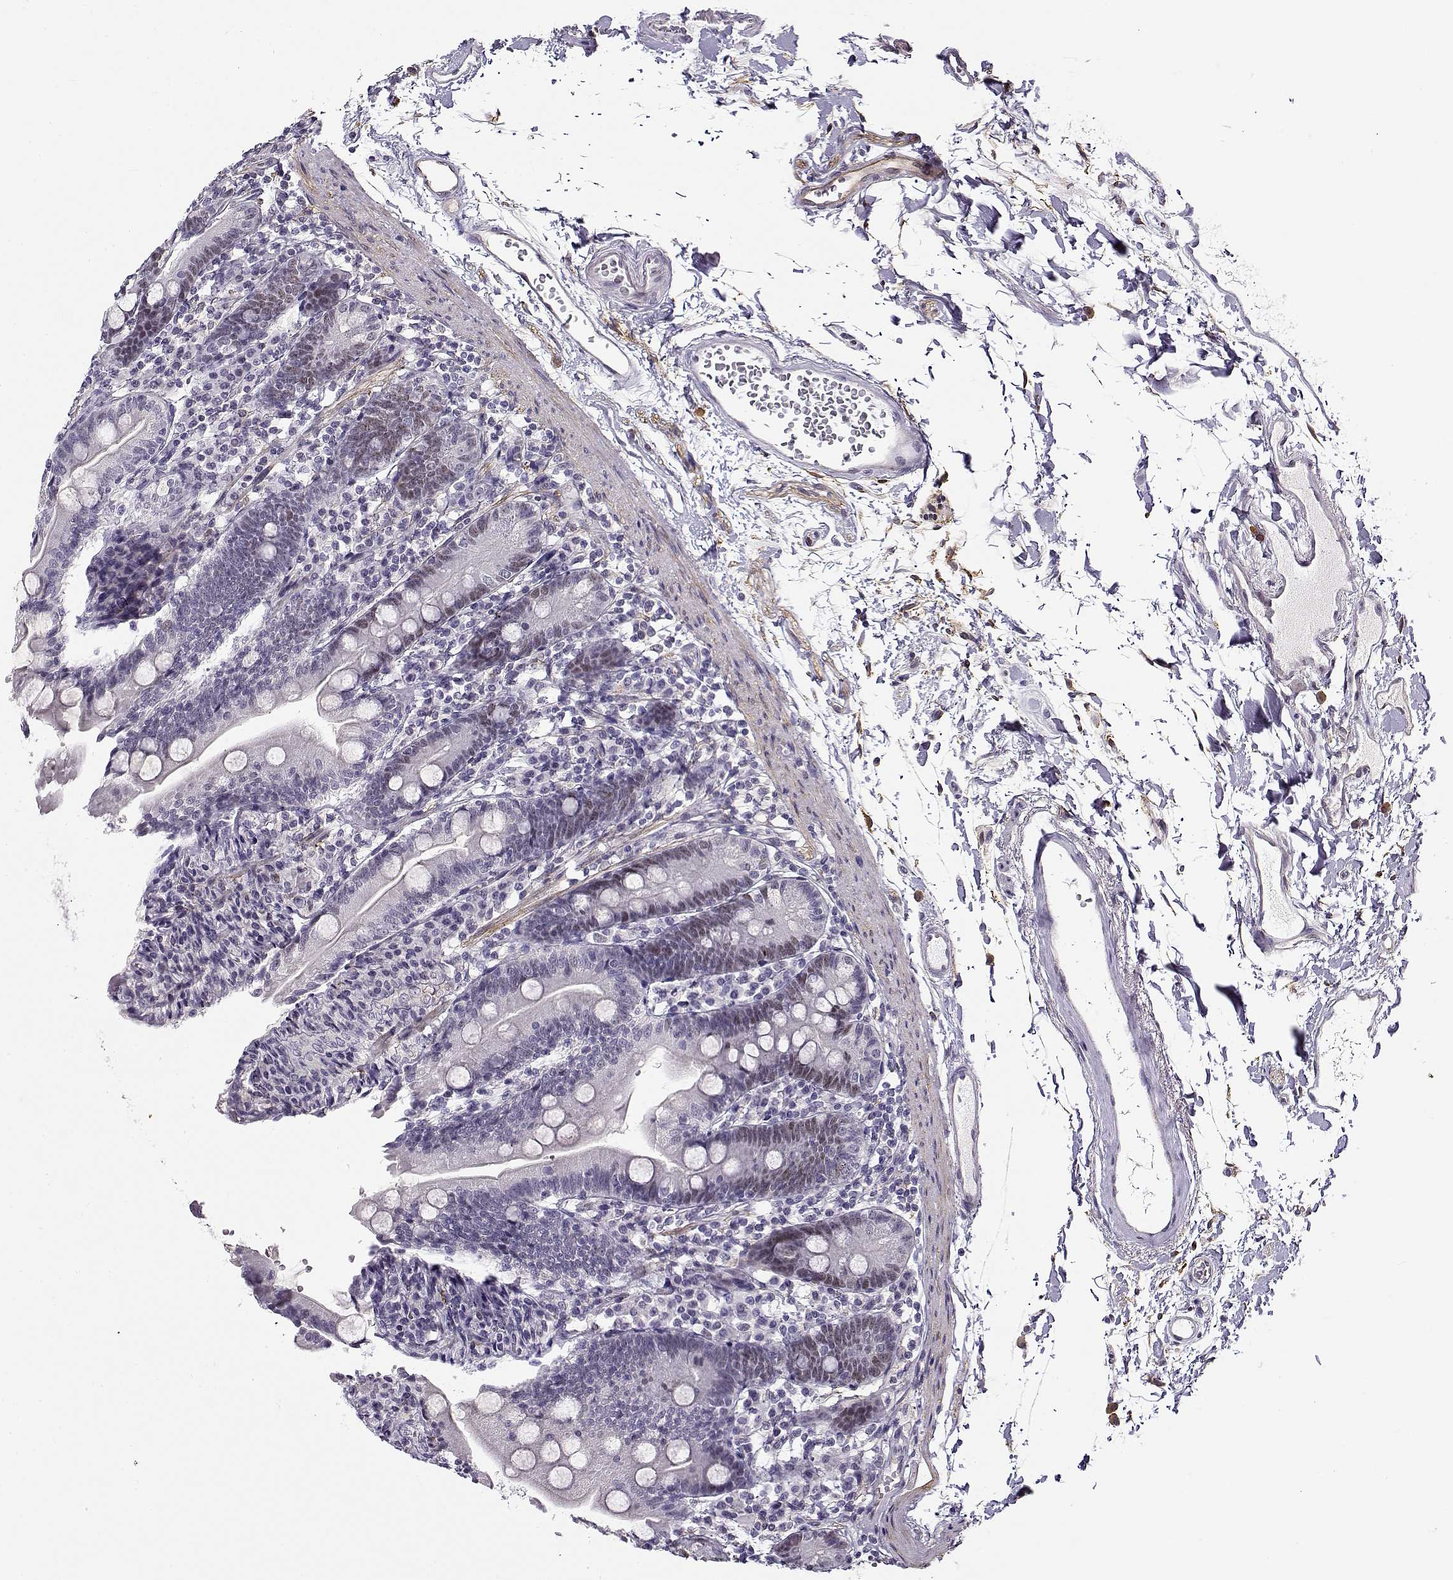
{"staining": {"intensity": "moderate", "quantity": "<25%", "location": "nuclear"}, "tissue": "duodenum", "cell_type": "Glandular cells", "image_type": "normal", "snomed": [{"axis": "morphology", "description": "Normal tissue, NOS"}, {"axis": "topography", "description": "Duodenum"}], "caption": "Immunohistochemistry (IHC) photomicrograph of normal duodenum: duodenum stained using IHC shows low levels of moderate protein expression localized specifically in the nuclear of glandular cells, appearing as a nuclear brown color.", "gene": "BACH1", "patient": {"sex": "female", "age": 67}}